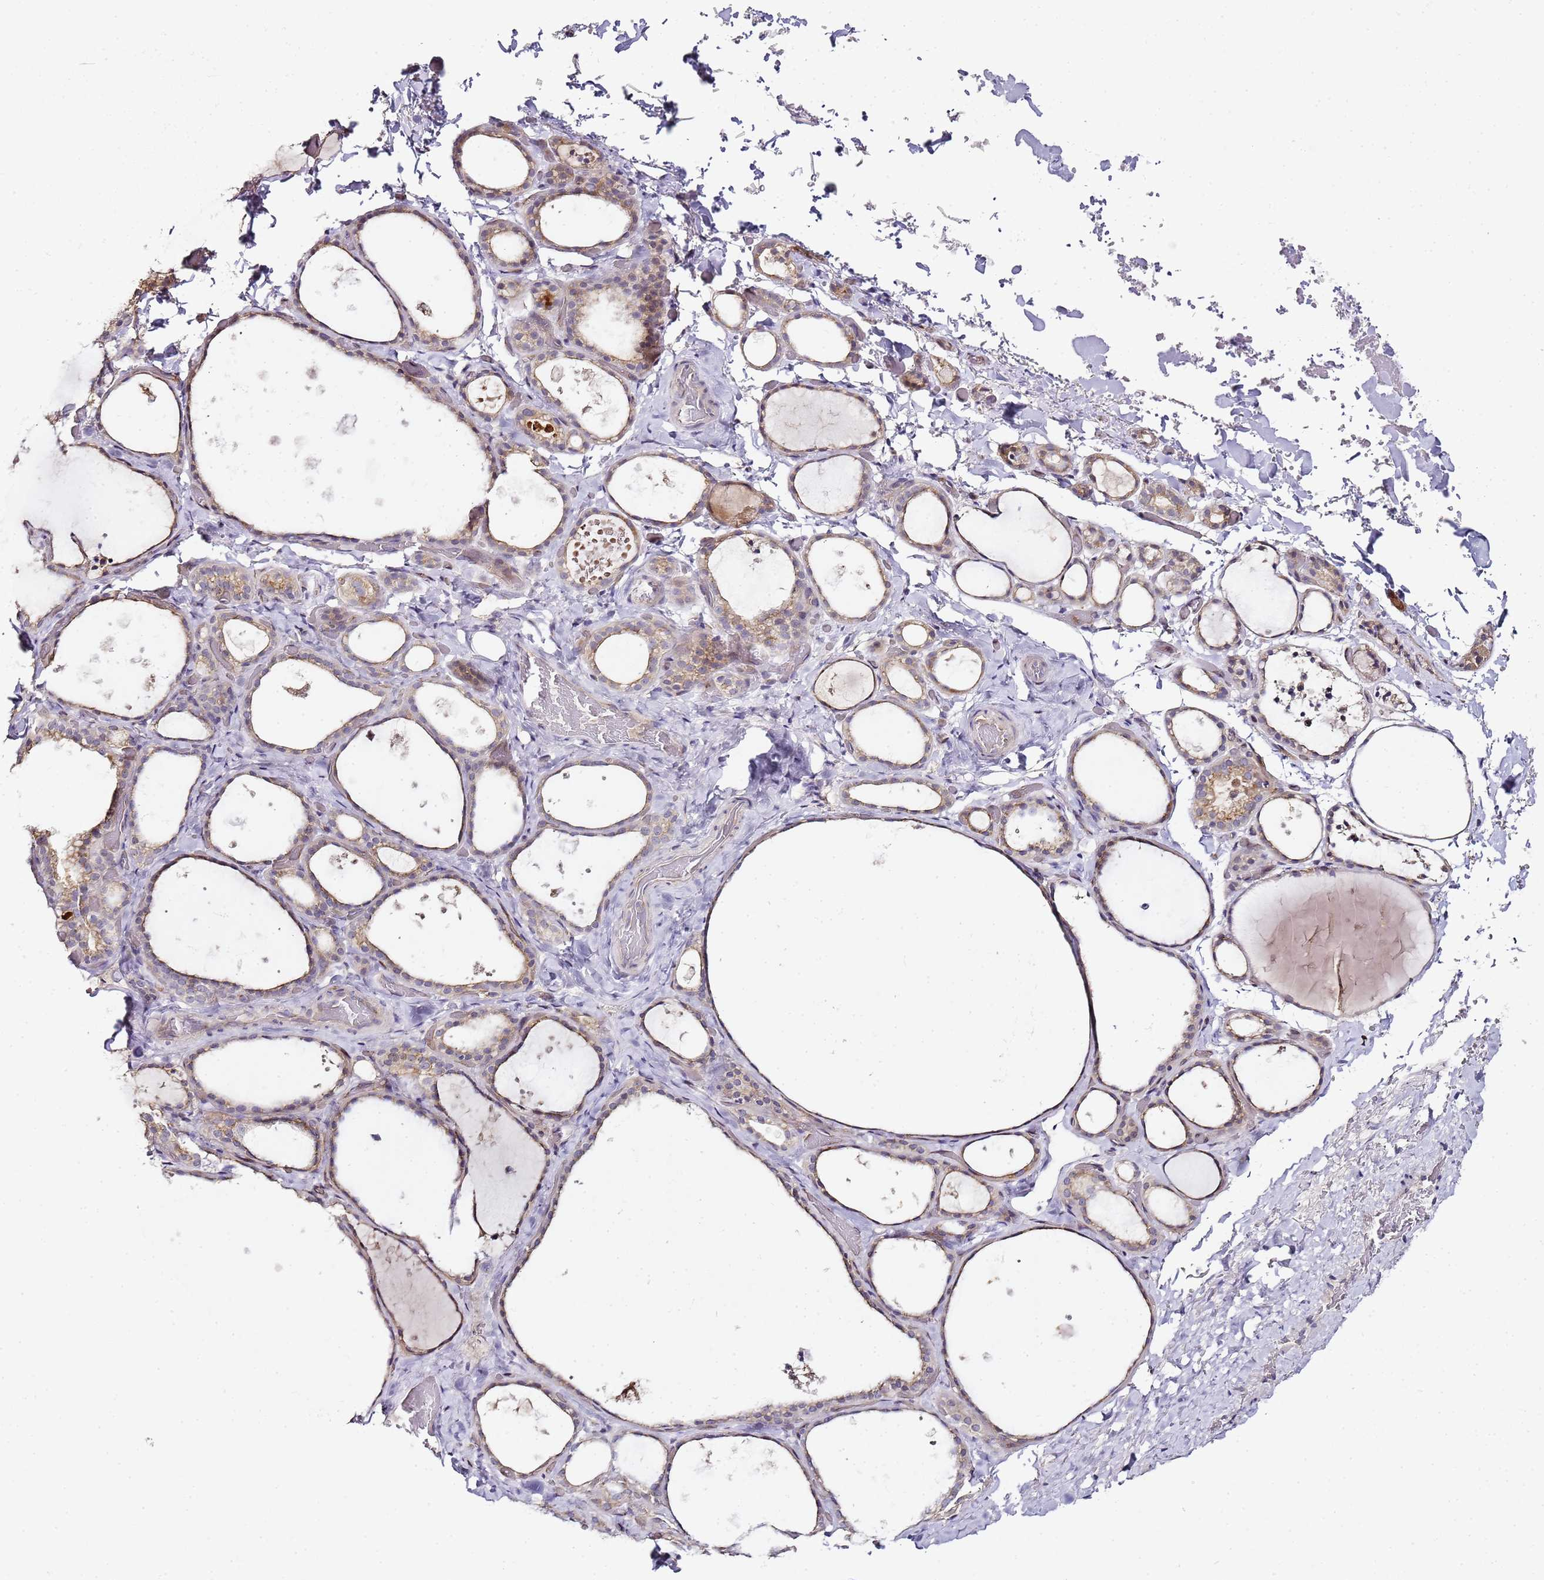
{"staining": {"intensity": "weak", "quantity": ">75%", "location": "cytoplasmic/membranous"}, "tissue": "thyroid gland", "cell_type": "Glandular cells", "image_type": "normal", "snomed": [{"axis": "morphology", "description": "Normal tissue, NOS"}, {"axis": "topography", "description": "Thyroid gland"}], "caption": "Immunohistochemistry (IHC) staining of normal thyroid gland, which exhibits low levels of weak cytoplasmic/membranous expression in approximately >75% of glandular cells indicating weak cytoplasmic/membranous protein expression. The staining was performed using DAB (3,3'-diaminobenzidine) (brown) for protein detection and nuclei were counterstained in hematoxylin (blue).", "gene": "MRPL49", "patient": {"sex": "female", "age": 44}}